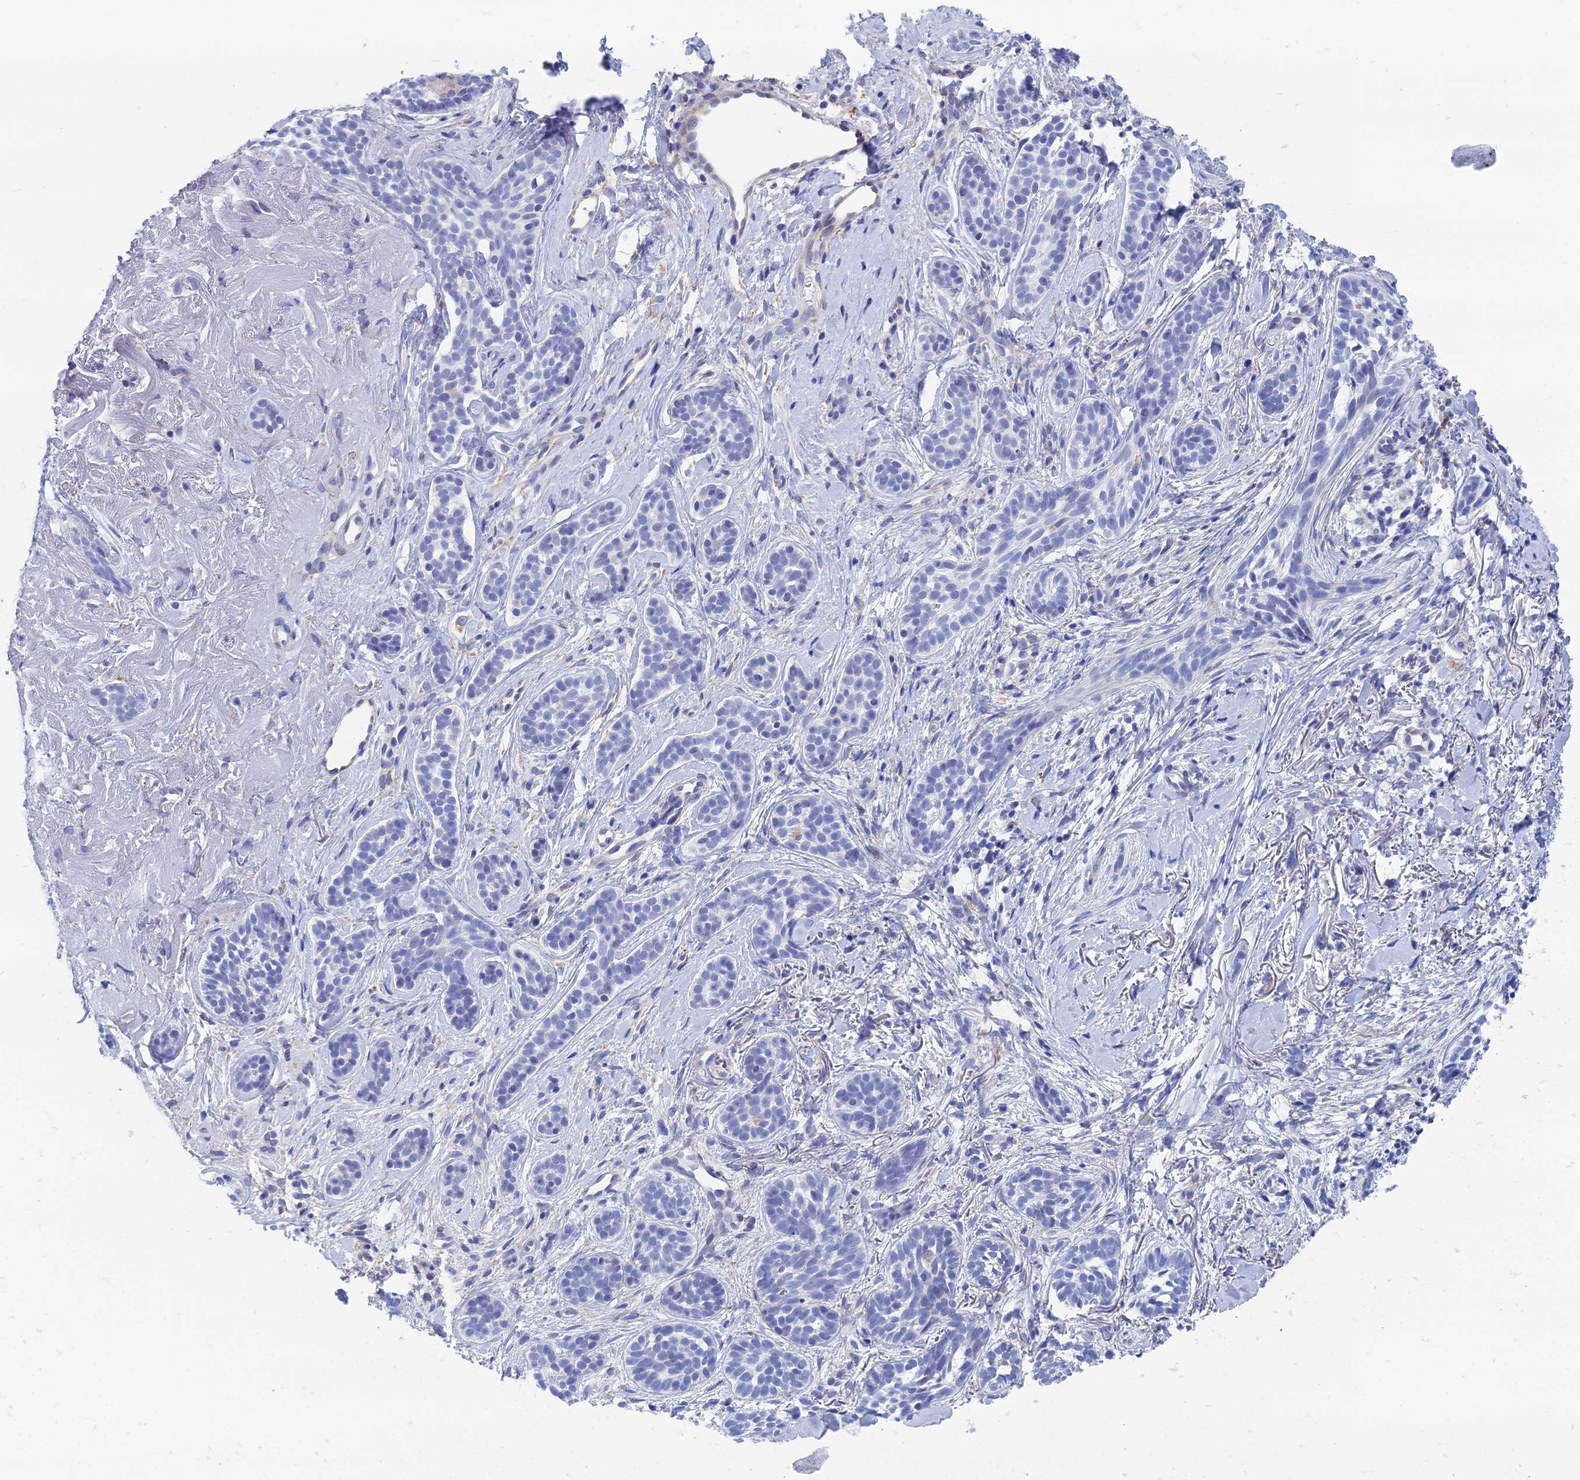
{"staining": {"intensity": "negative", "quantity": "none", "location": "none"}, "tissue": "skin cancer", "cell_type": "Tumor cells", "image_type": "cancer", "snomed": [{"axis": "morphology", "description": "Basal cell carcinoma"}, {"axis": "topography", "description": "Skin"}], "caption": "Immunohistochemical staining of skin basal cell carcinoma demonstrates no significant positivity in tumor cells. (Immunohistochemistry, brightfield microscopy, high magnification).", "gene": "CFAP210", "patient": {"sex": "male", "age": 71}}